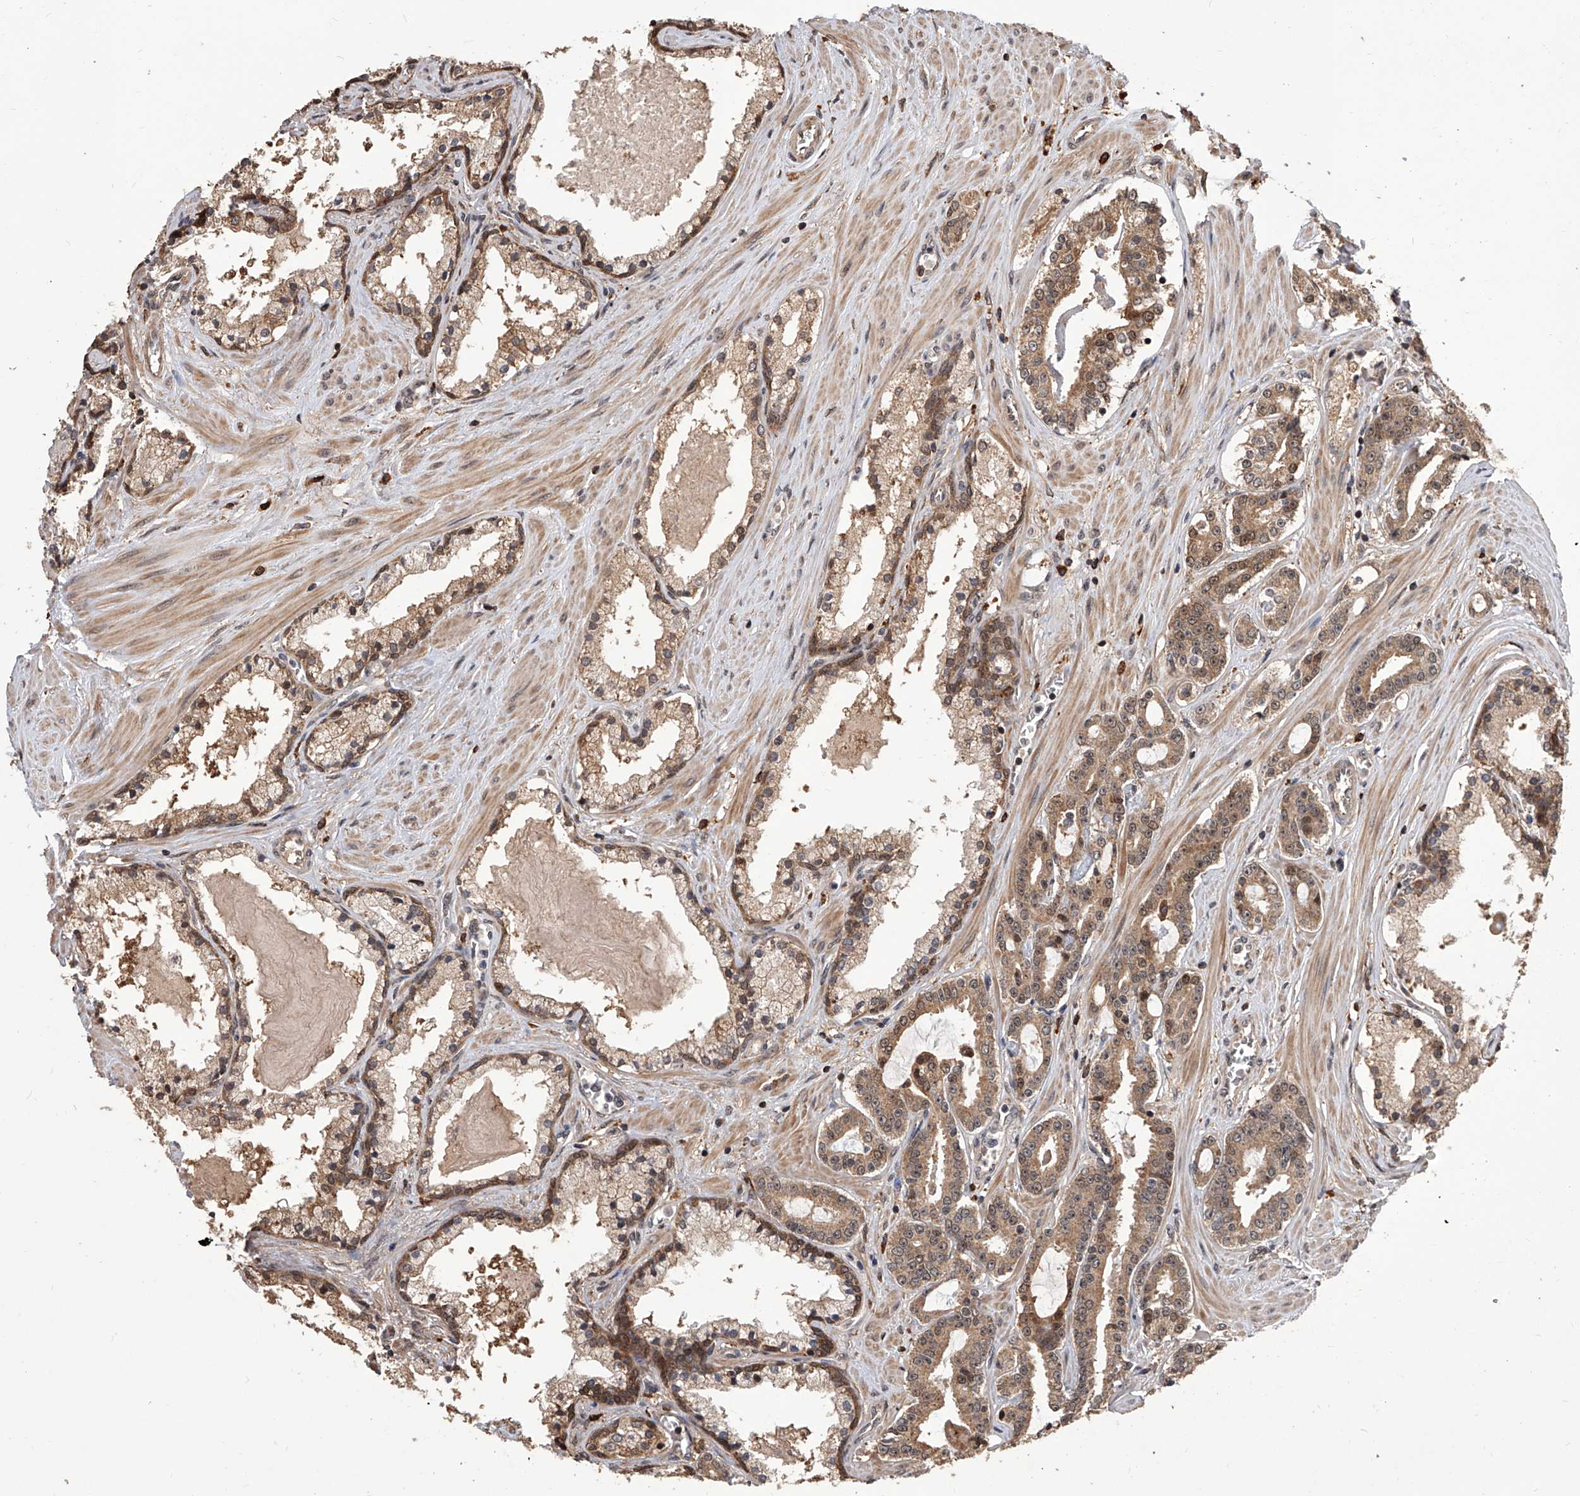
{"staining": {"intensity": "moderate", "quantity": ">75%", "location": "cytoplasmic/membranous,nuclear"}, "tissue": "prostate cancer", "cell_type": "Tumor cells", "image_type": "cancer", "snomed": [{"axis": "morphology", "description": "Adenocarcinoma, High grade"}, {"axis": "topography", "description": "Prostate"}], "caption": "There is medium levels of moderate cytoplasmic/membranous and nuclear expression in tumor cells of prostate cancer, as demonstrated by immunohistochemical staining (brown color).", "gene": "GMDS", "patient": {"sex": "male", "age": 58}}